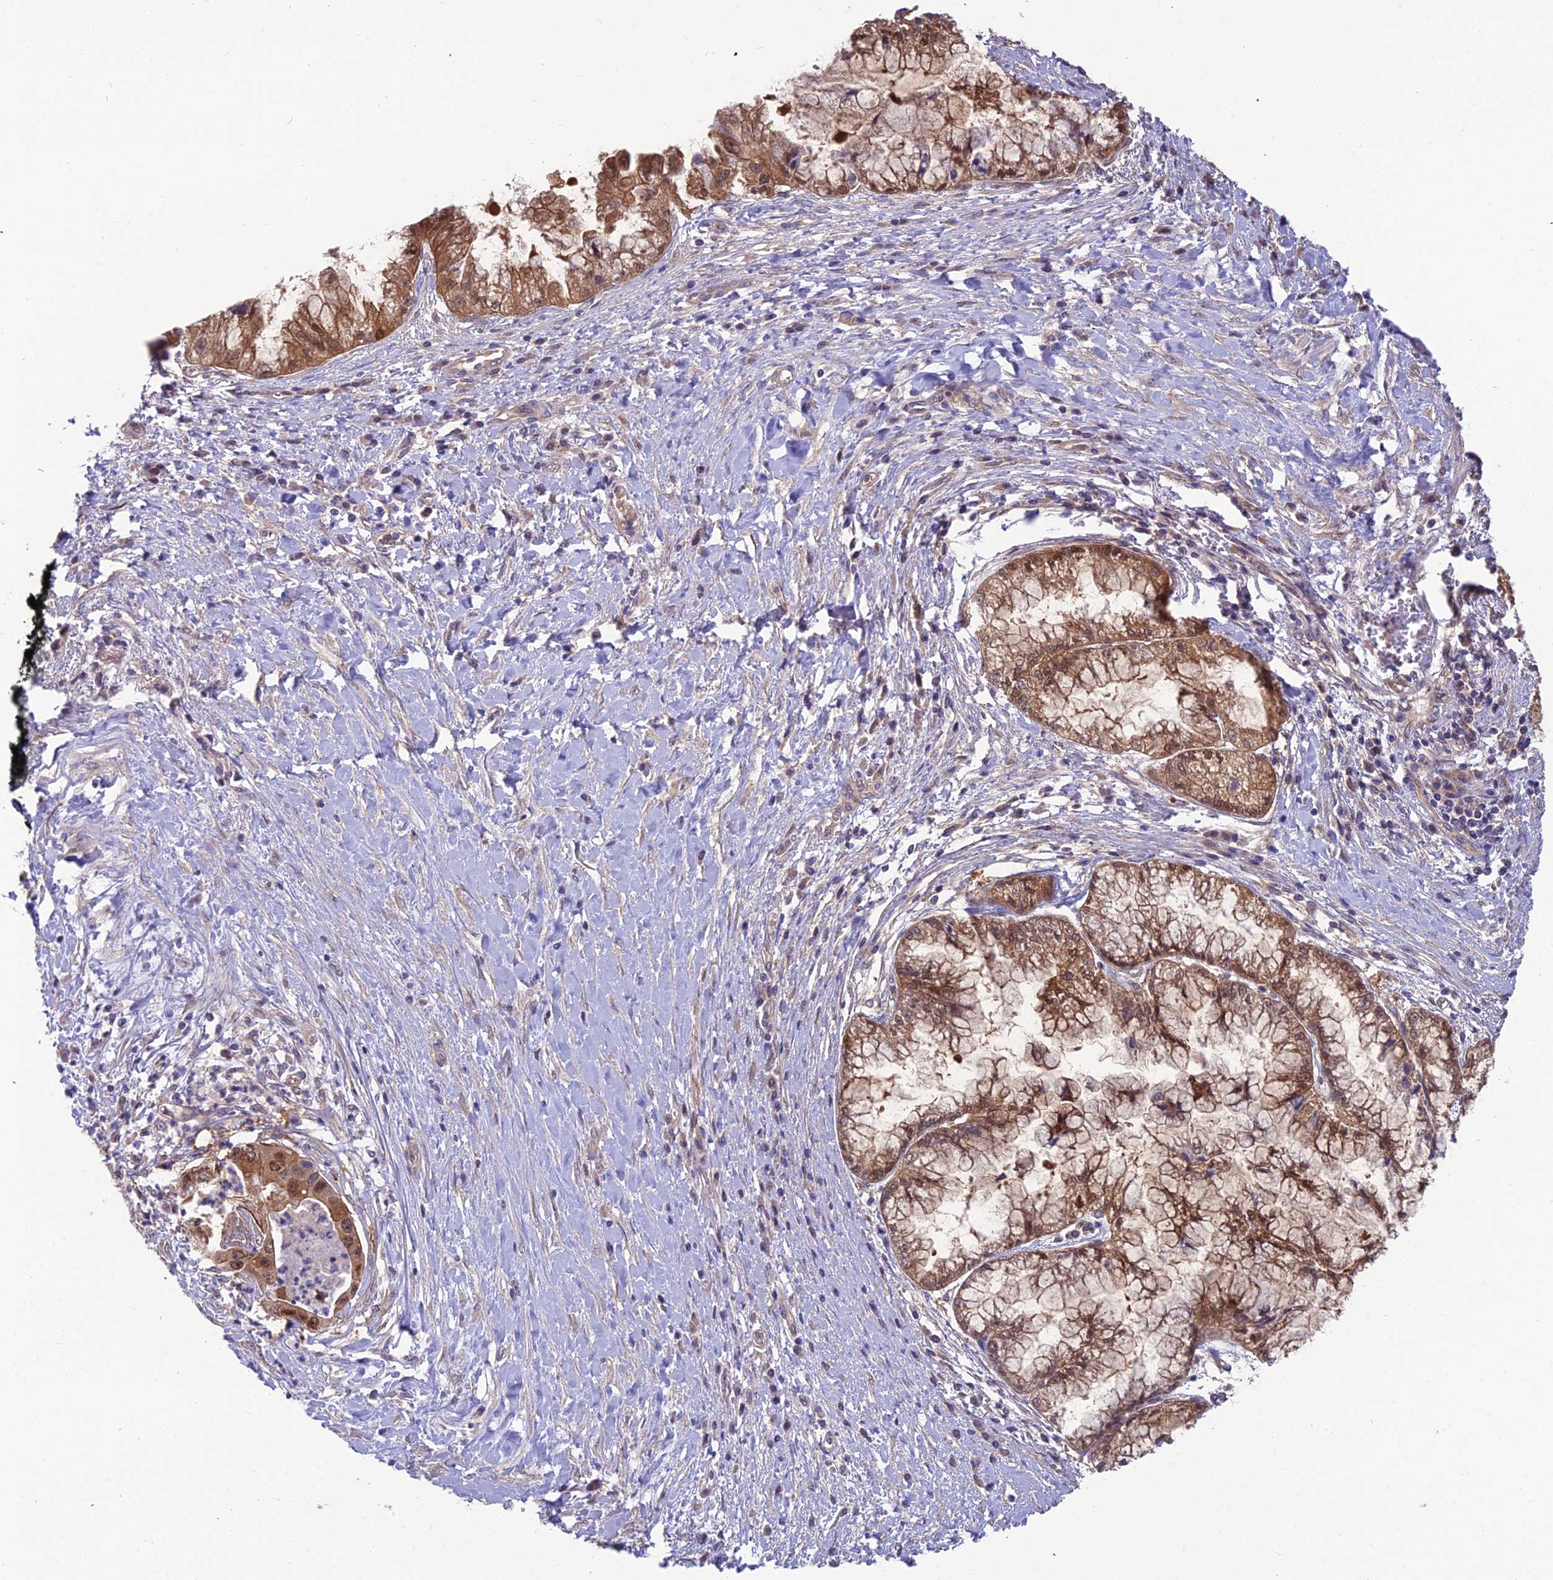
{"staining": {"intensity": "moderate", "quantity": ">75%", "location": "cytoplasmic/membranous,nuclear"}, "tissue": "pancreatic cancer", "cell_type": "Tumor cells", "image_type": "cancer", "snomed": [{"axis": "morphology", "description": "Adenocarcinoma, NOS"}, {"axis": "topography", "description": "Pancreas"}], "caption": "Human adenocarcinoma (pancreatic) stained with a protein marker exhibits moderate staining in tumor cells.", "gene": "MVD", "patient": {"sex": "male", "age": 73}}